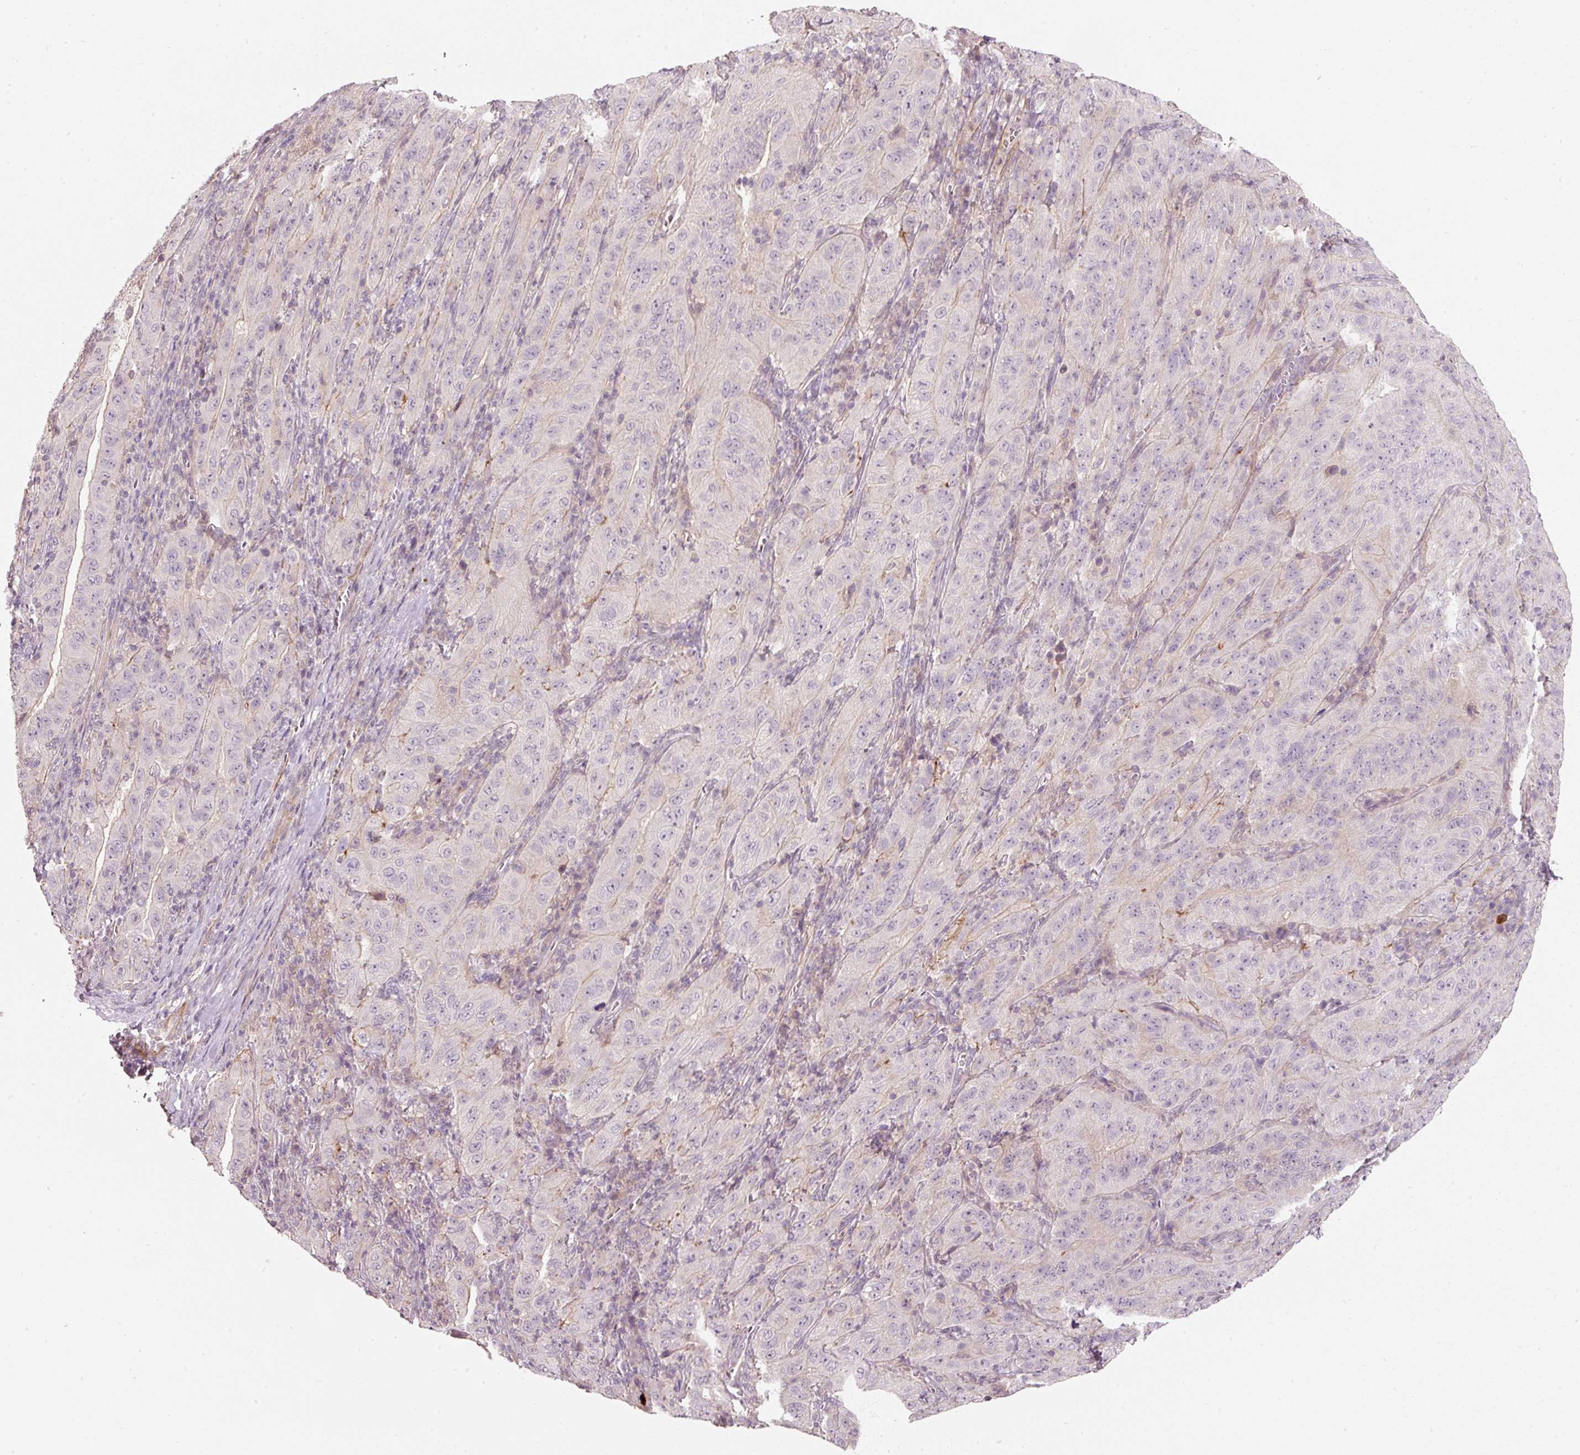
{"staining": {"intensity": "negative", "quantity": "none", "location": "none"}, "tissue": "pancreatic cancer", "cell_type": "Tumor cells", "image_type": "cancer", "snomed": [{"axis": "morphology", "description": "Adenocarcinoma, NOS"}, {"axis": "topography", "description": "Pancreas"}], "caption": "Tumor cells show no significant protein staining in adenocarcinoma (pancreatic).", "gene": "TIRAP", "patient": {"sex": "male", "age": 63}}